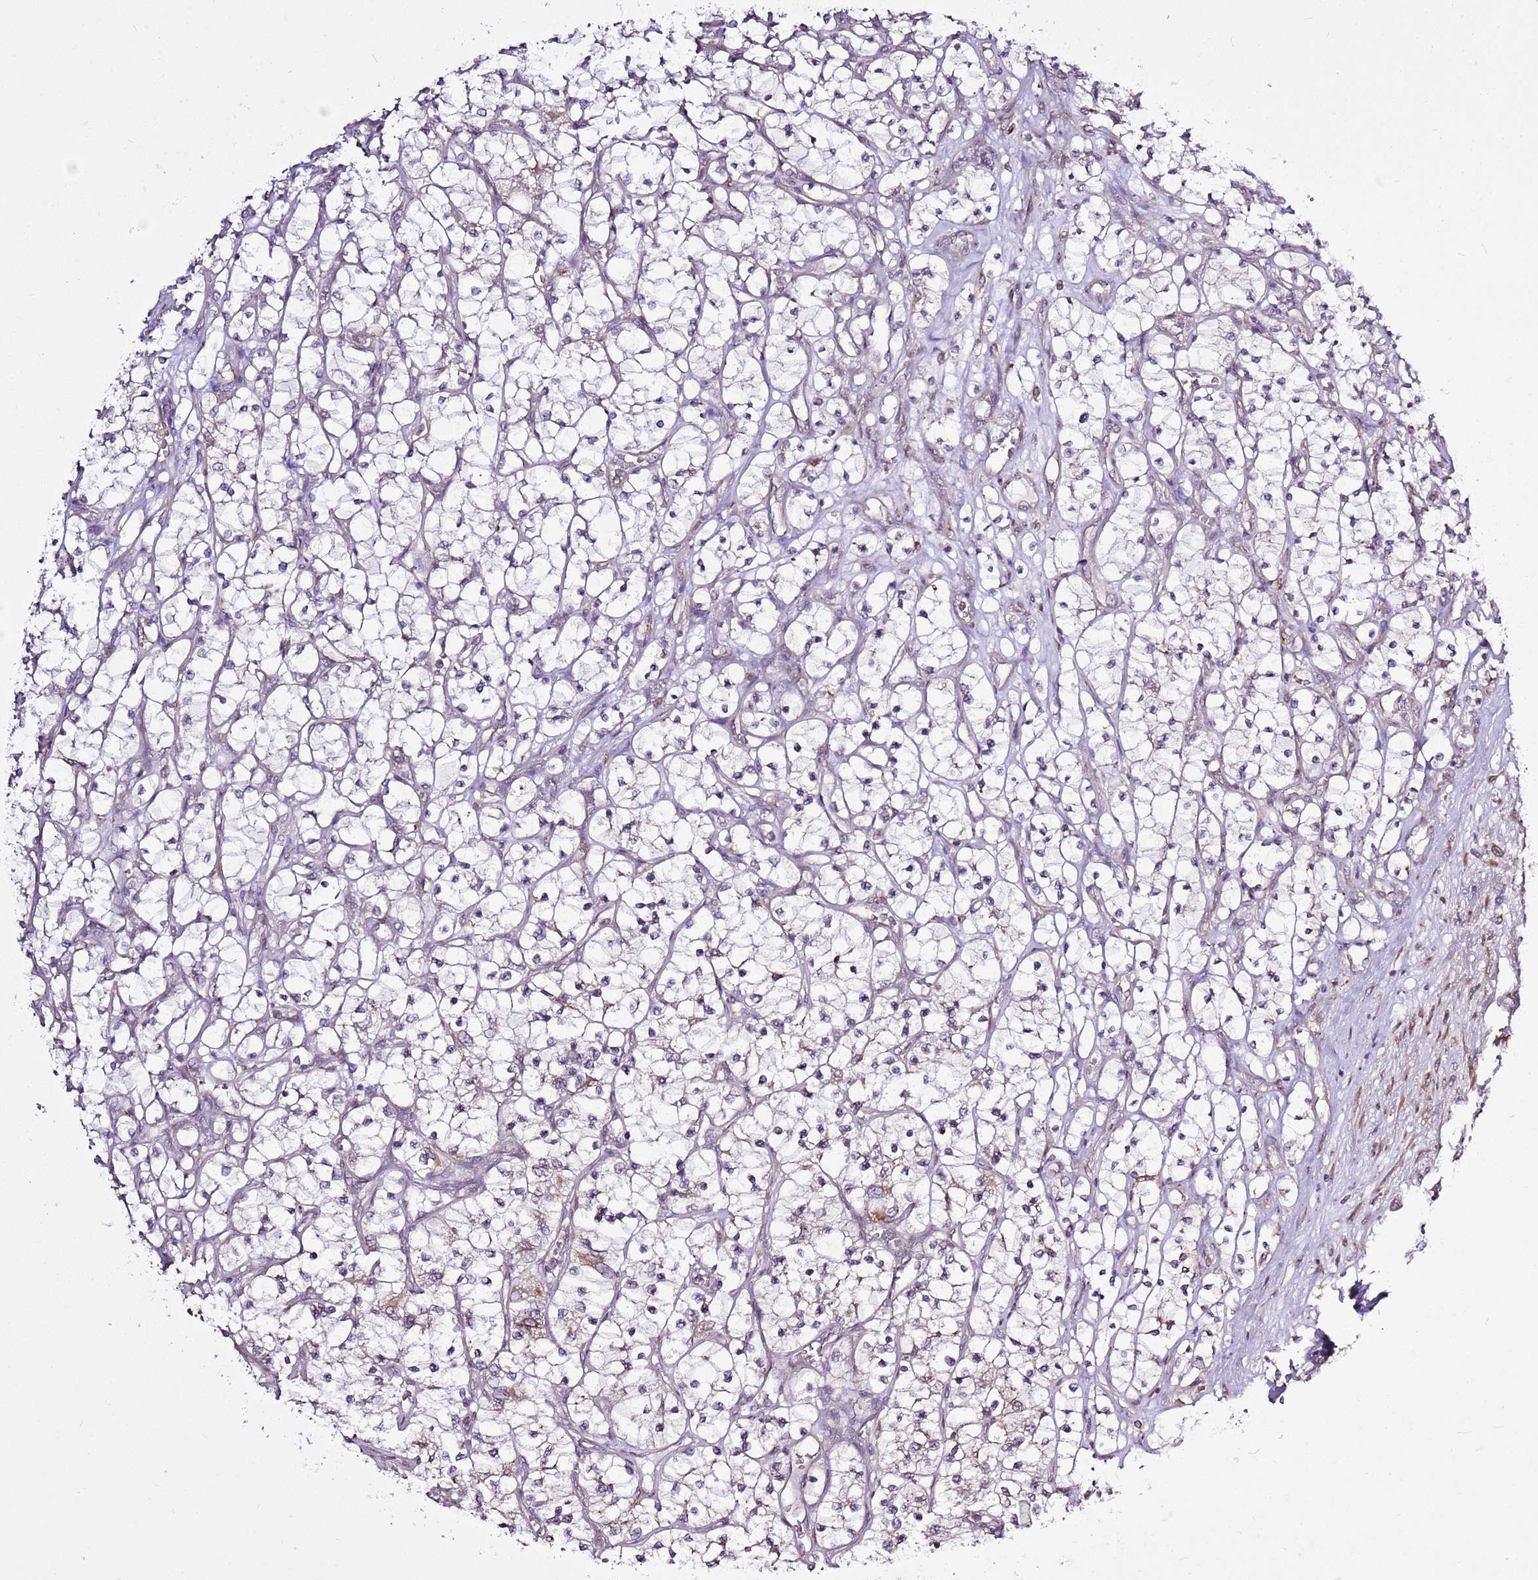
{"staining": {"intensity": "negative", "quantity": "none", "location": "none"}, "tissue": "renal cancer", "cell_type": "Tumor cells", "image_type": "cancer", "snomed": [{"axis": "morphology", "description": "Adenocarcinoma, NOS"}, {"axis": "topography", "description": "Kidney"}], "caption": "Tumor cells are negative for protein expression in human renal cancer (adenocarcinoma).", "gene": "TMED10", "patient": {"sex": "female", "age": 69}}